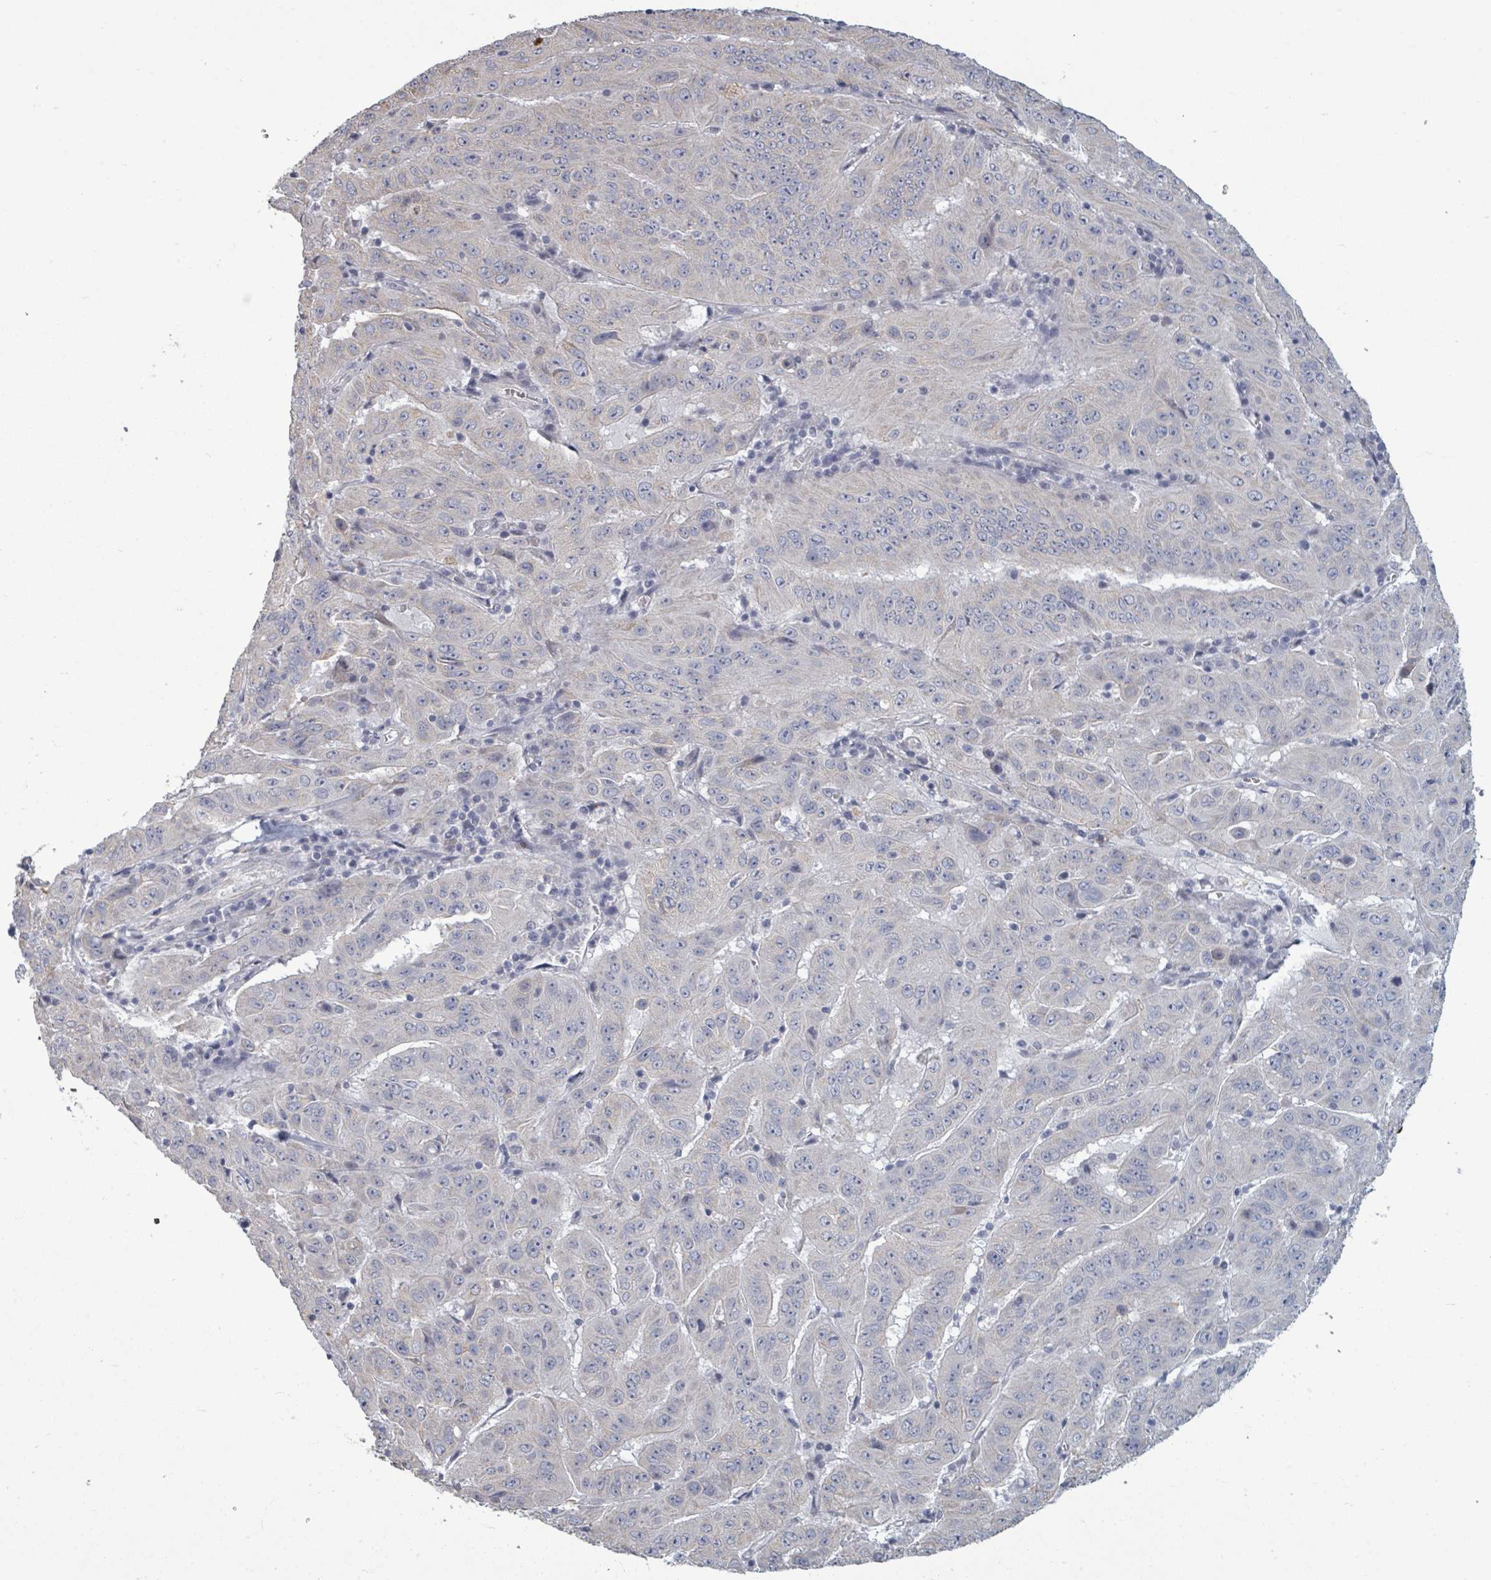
{"staining": {"intensity": "negative", "quantity": "none", "location": "none"}, "tissue": "pancreatic cancer", "cell_type": "Tumor cells", "image_type": "cancer", "snomed": [{"axis": "morphology", "description": "Adenocarcinoma, NOS"}, {"axis": "topography", "description": "Pancreas"}], "caption": "Tumor cells are negative for brown protein staining in pancreatic cancer.", "gene": "ASB12", "patient": {"sex": "male", "age": 63}}